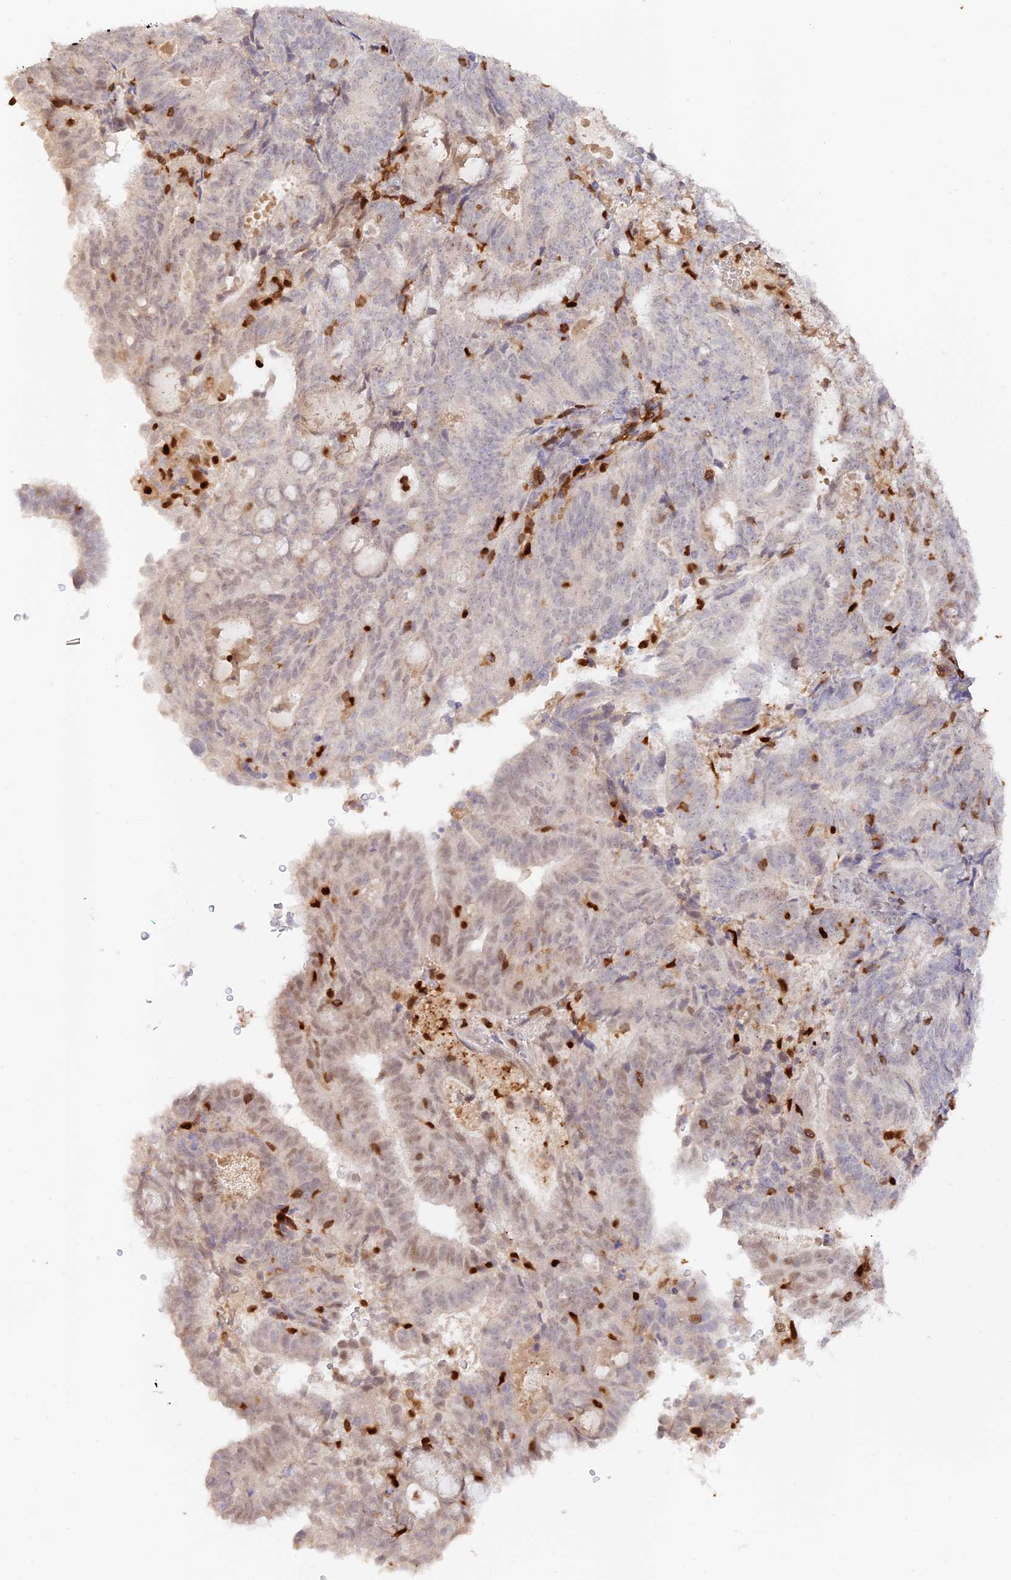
{"staining": {"intensity": "weak", "quantity": "25%-75%", "location": "nuclear"}, "tissue": "endometrial cancer", "cell_type": "Tumor cells", "image_type": "cancer", "snomed": [{"axis": "morphology", "description": "Adenocarcinoma, NOS"}, {"axis": "topography", "description": "Endometrium"}], "caption": "Protein expression analysis of human endometrial cancer (adenocarcinoma) reveals weak nuclear positivity in about 25%-75% of tumor cells.", "gene": "DENND1C", "patient": {"sex": "female", "age": 70}}